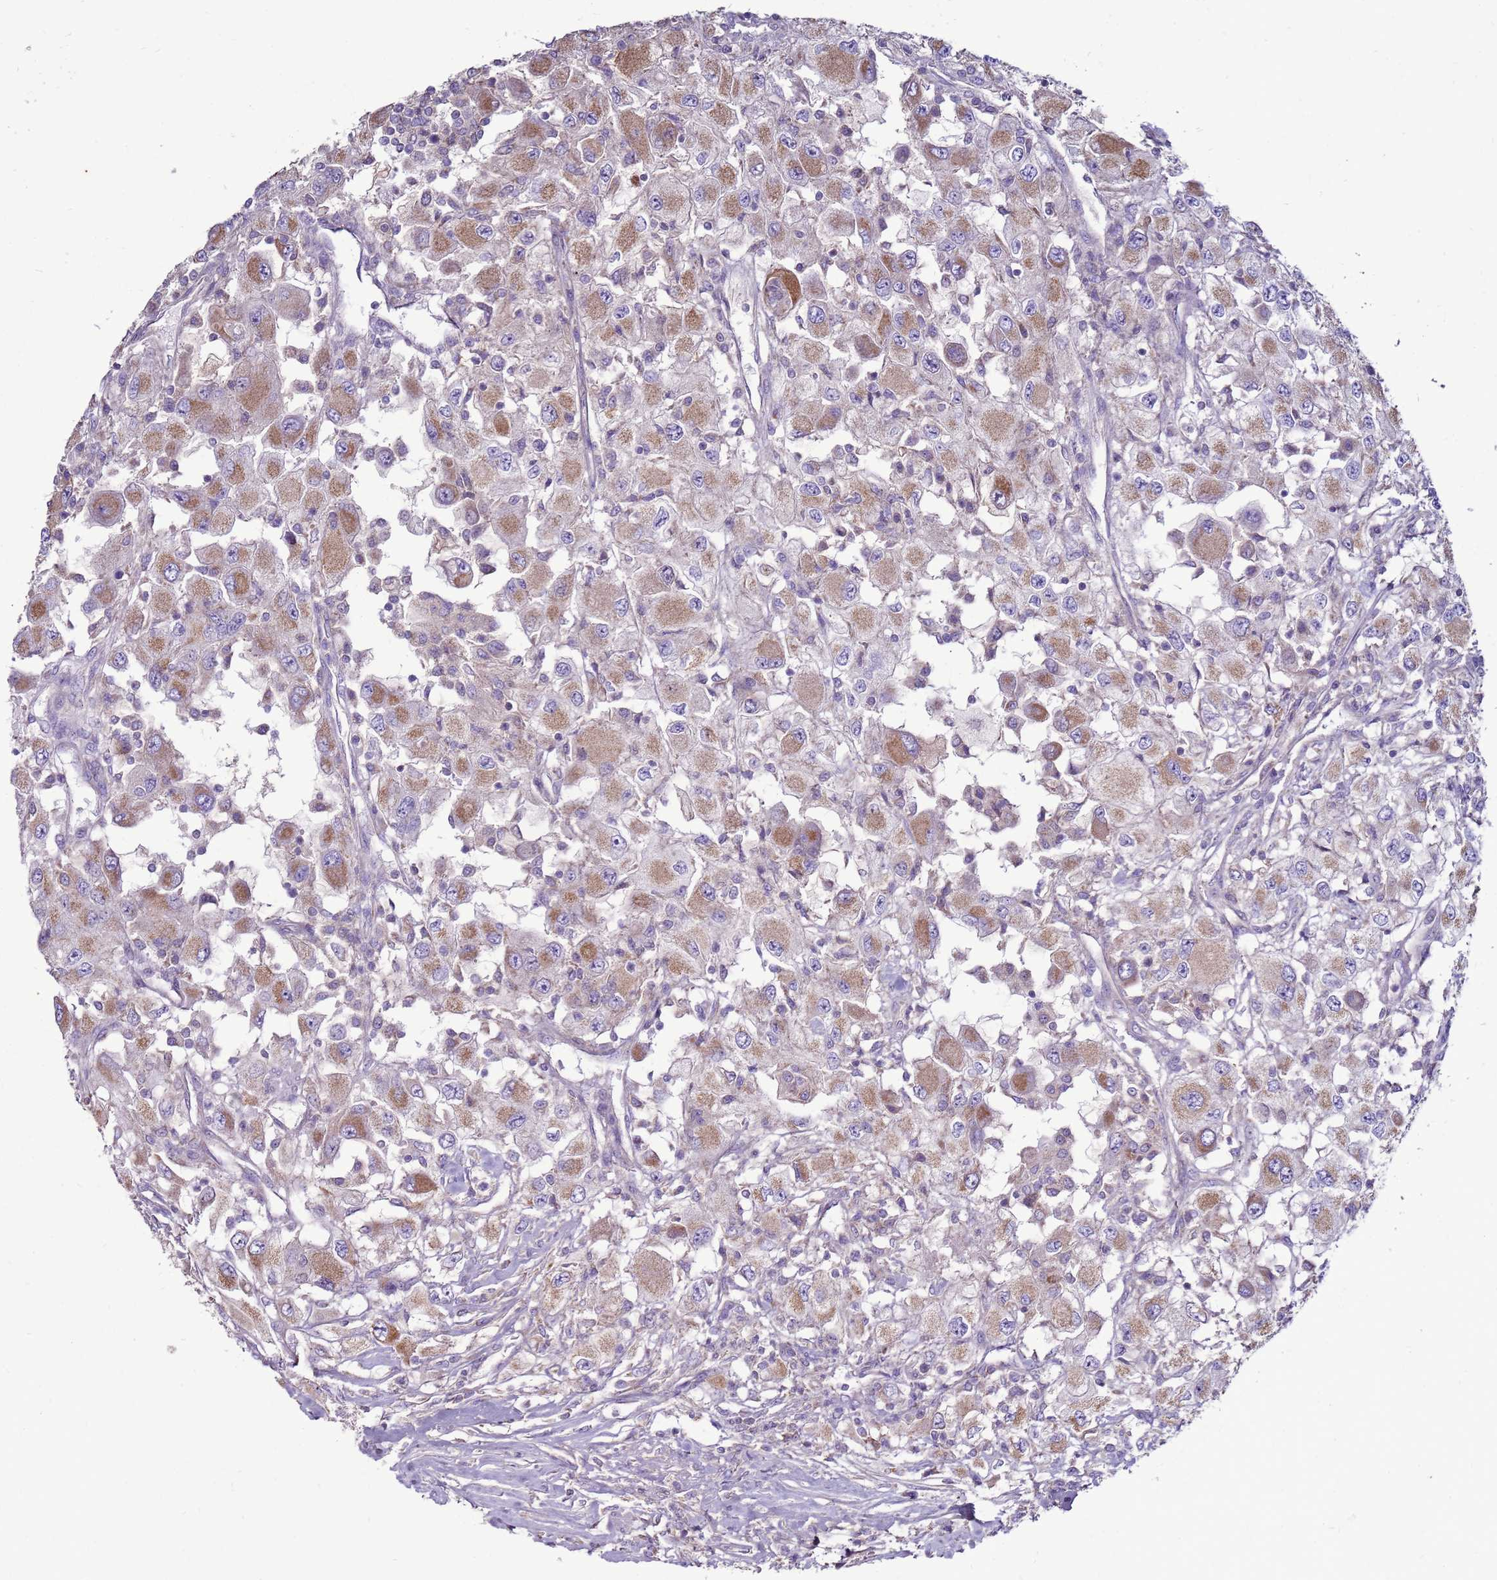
{"staining": {"intensity": "moderate", "quantity": "25%-75%", "location": "cytoplasmic/membranous"}, "tissue": "renal cancer", "cell_type": "Tumor cells", "image_type": "cancer", "snomed": [{"axis": "morphology", "description": "Adenocarcinoma, NOS"}, {"axis": "topography", "description": "Kidney"}], "caption": "Human renal cancer stained with a brown dye demonstrates moderate cytoplasmic/membranous positive positivity in approximately 25%-75% of tumor cells.", "gene": "TRAPPC4", "patient": {"sex": "female", "age": 67}}